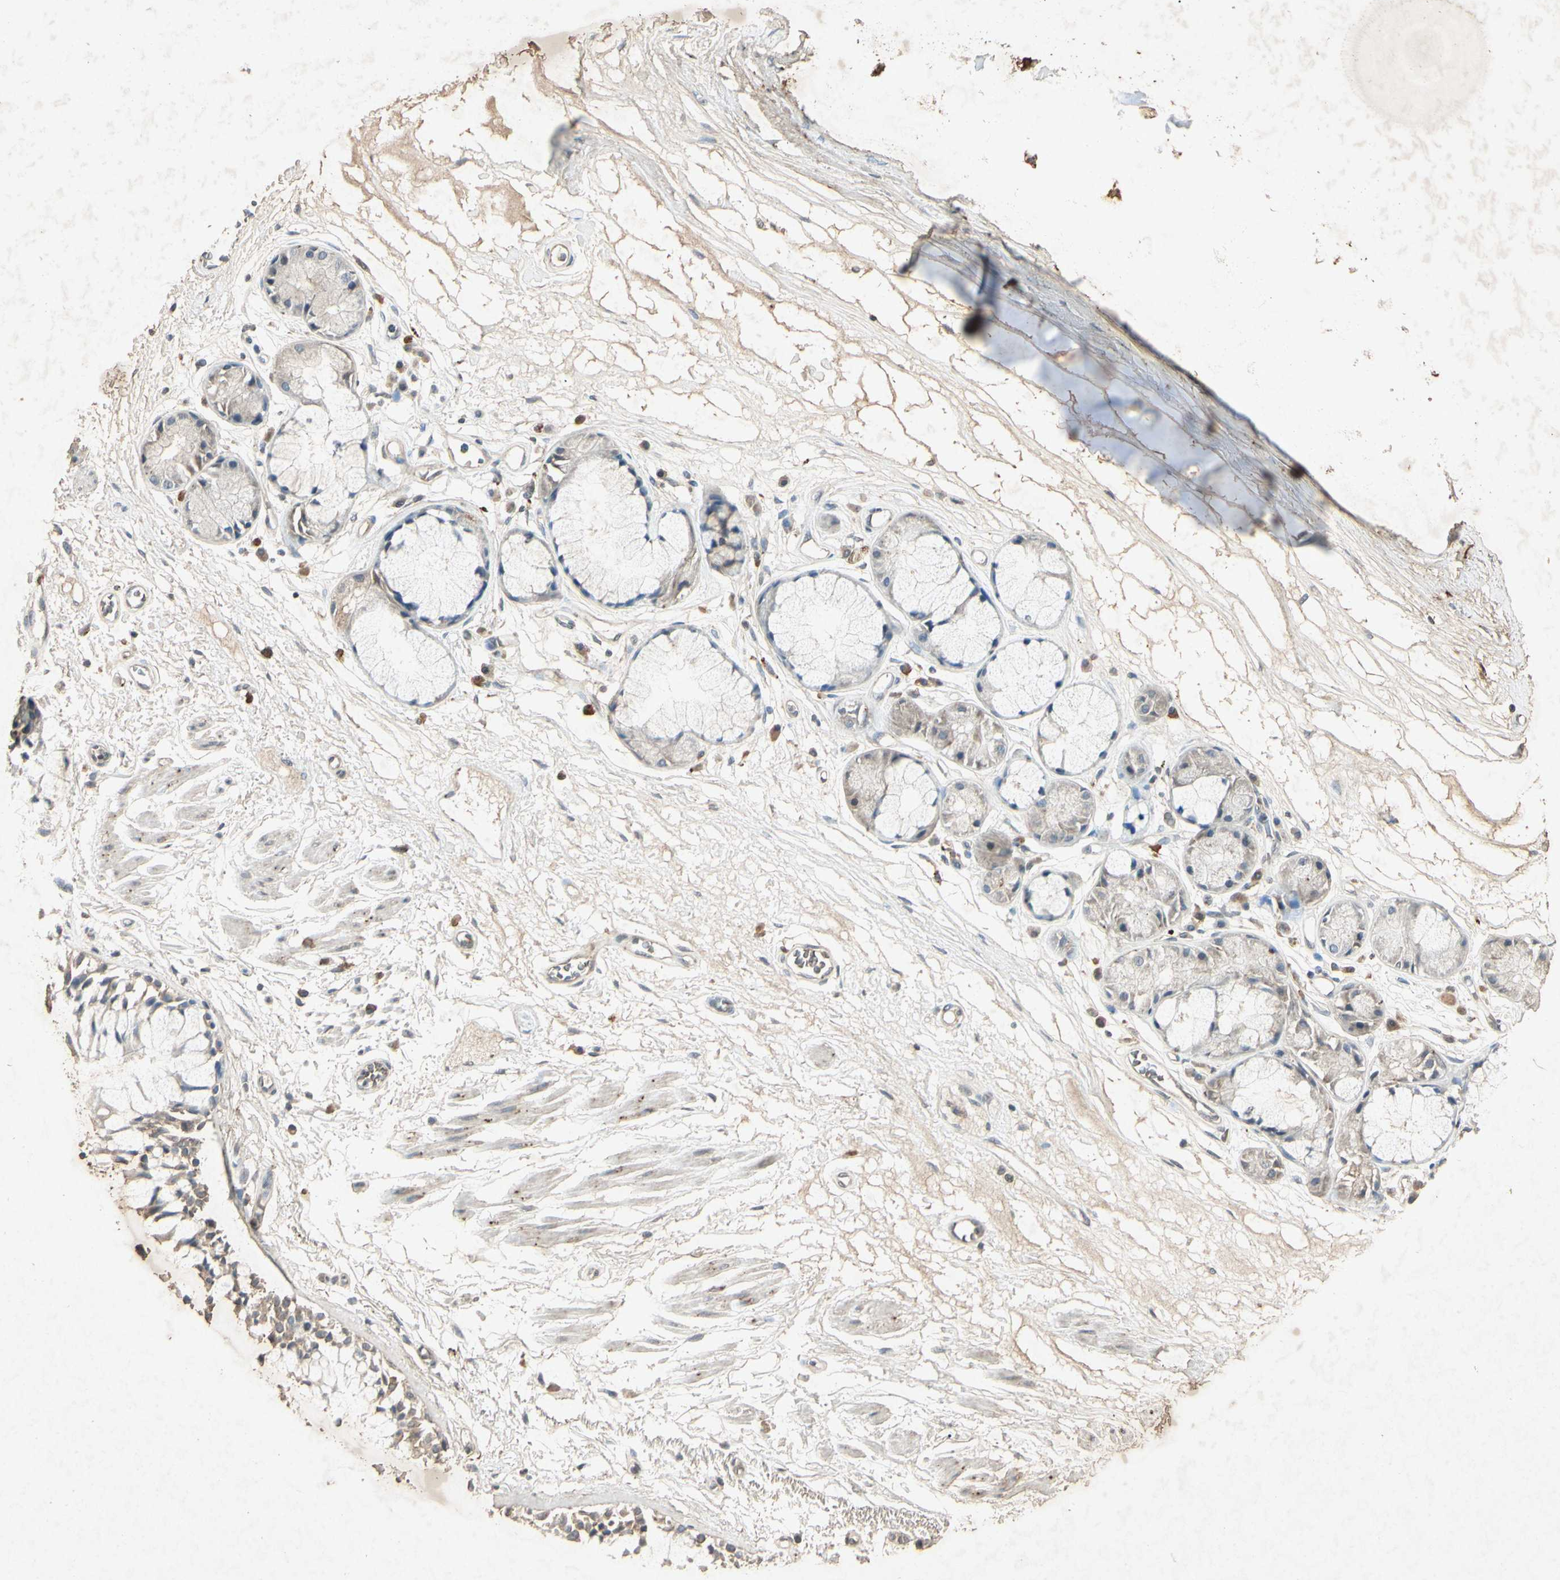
{"staining": {"intensity": "weak", "quantity": ">75%", "location": "cytoplasmic/membranous"}, "tissue": "bronchus", "cell_type": "Respiratory epithelial cells", "image_type": "normal", "snomed": [{"axis": "morphology", "description": "Normal tissue, NOS"}, {"axis": "topography", "description": "Bronchus"}], "caption": "Immunohistochemical staining of unremarkable bronchus exhibits low levels of weak cytoplasmic/membranous positivity in approximately >75% of respiratory epithelial cells.", "gene": "MSRB1", "patient": {"sex": "male", "age": 66}}